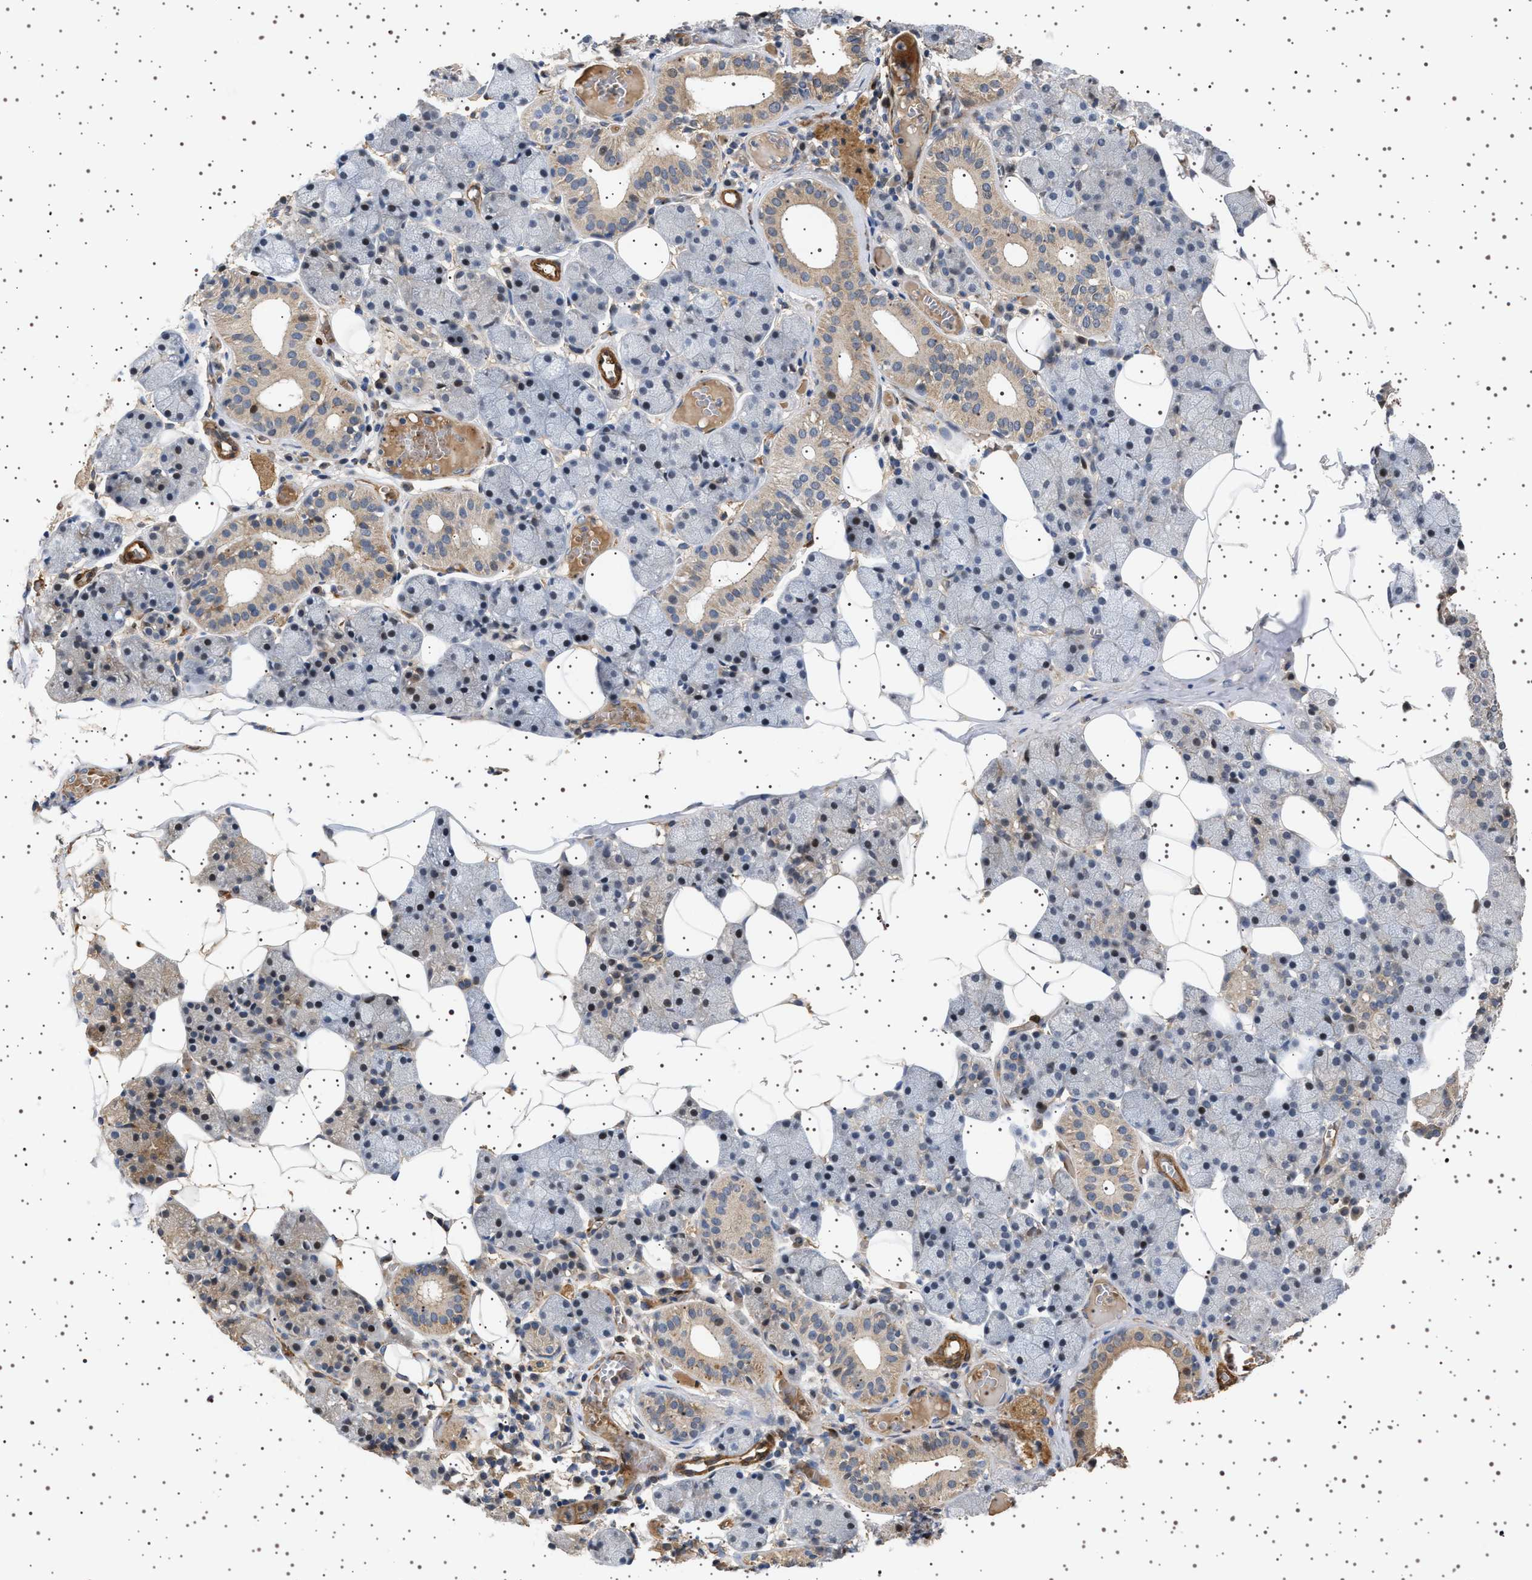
{"staining": {"intensity": "weak", "quantity": "25%-75%", "location": "cytoplasmic/membranous"}, "tissue": "salivary gland", "cell_type": "Glandular cells", "image_type": "normal", "snomed": [{"axis": "morphology", "description": "Normal tissue, NOS"}, {"axis": "topography", "description": "Salivary gland"}], "caption": "A brown stain labels weak cytoplasmic/membranous positivity of a protein in glandular cells of benign salivary gland.", "gene": "GUCY1B1", "patient": {"sex": "female", "age": 33}}